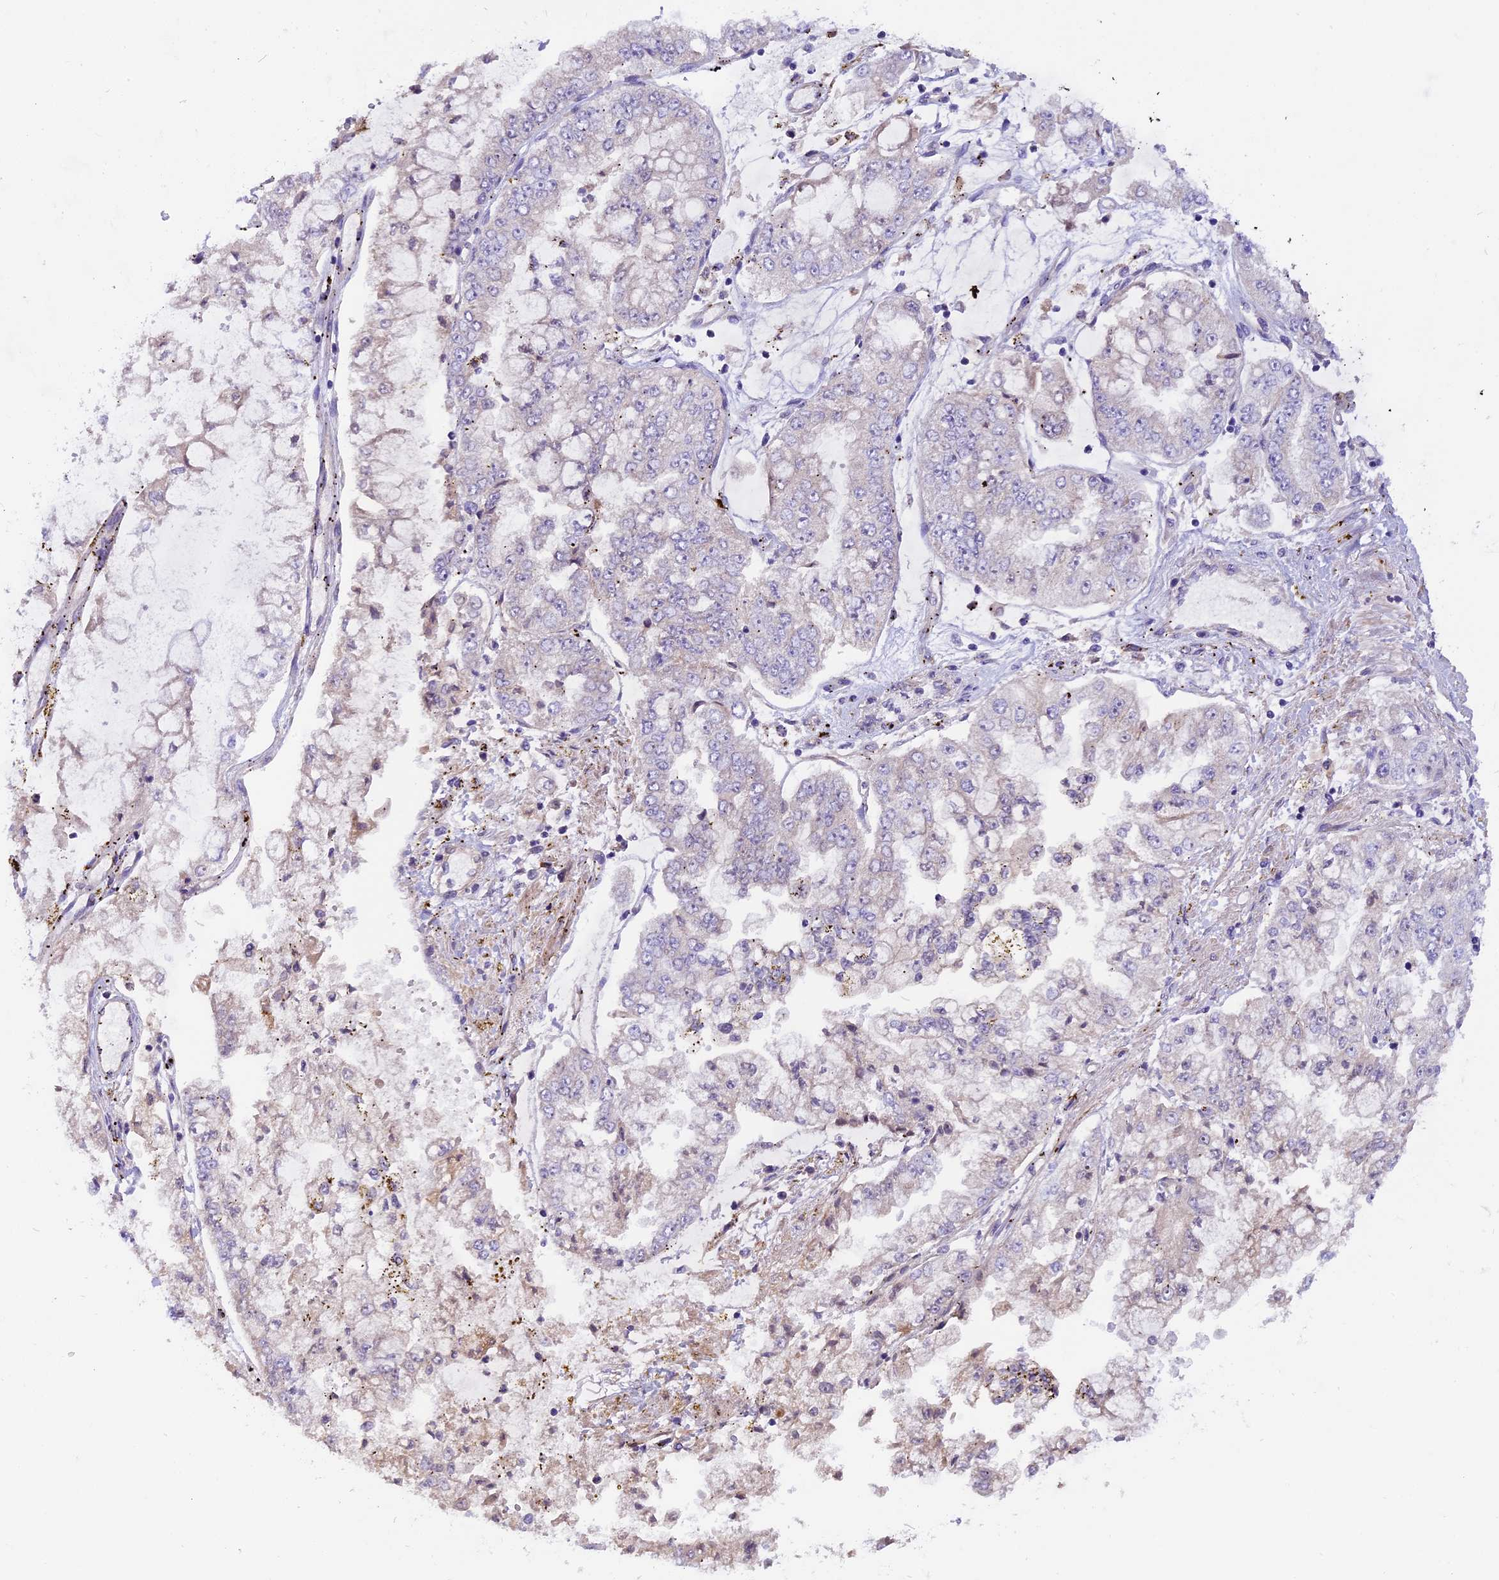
{"staining": {"intensity": "negative", "quantity": "none", "location": "none"}, "tissue": "stomach cancer", "cell_type": "Tumor cells", "image_type": "cancer", "snomed": [{"axis": "morphology", "description": "Adenocarcinoma, NOS"}, {"axis": "topography", "description": "Stomach"}], "caption": "Immunohistochemistry (IHC) of stomach cancer shows no positivity in tumor cells.", "gene": "CCDC32", "patient": {"sex": "male", "age": 76}}